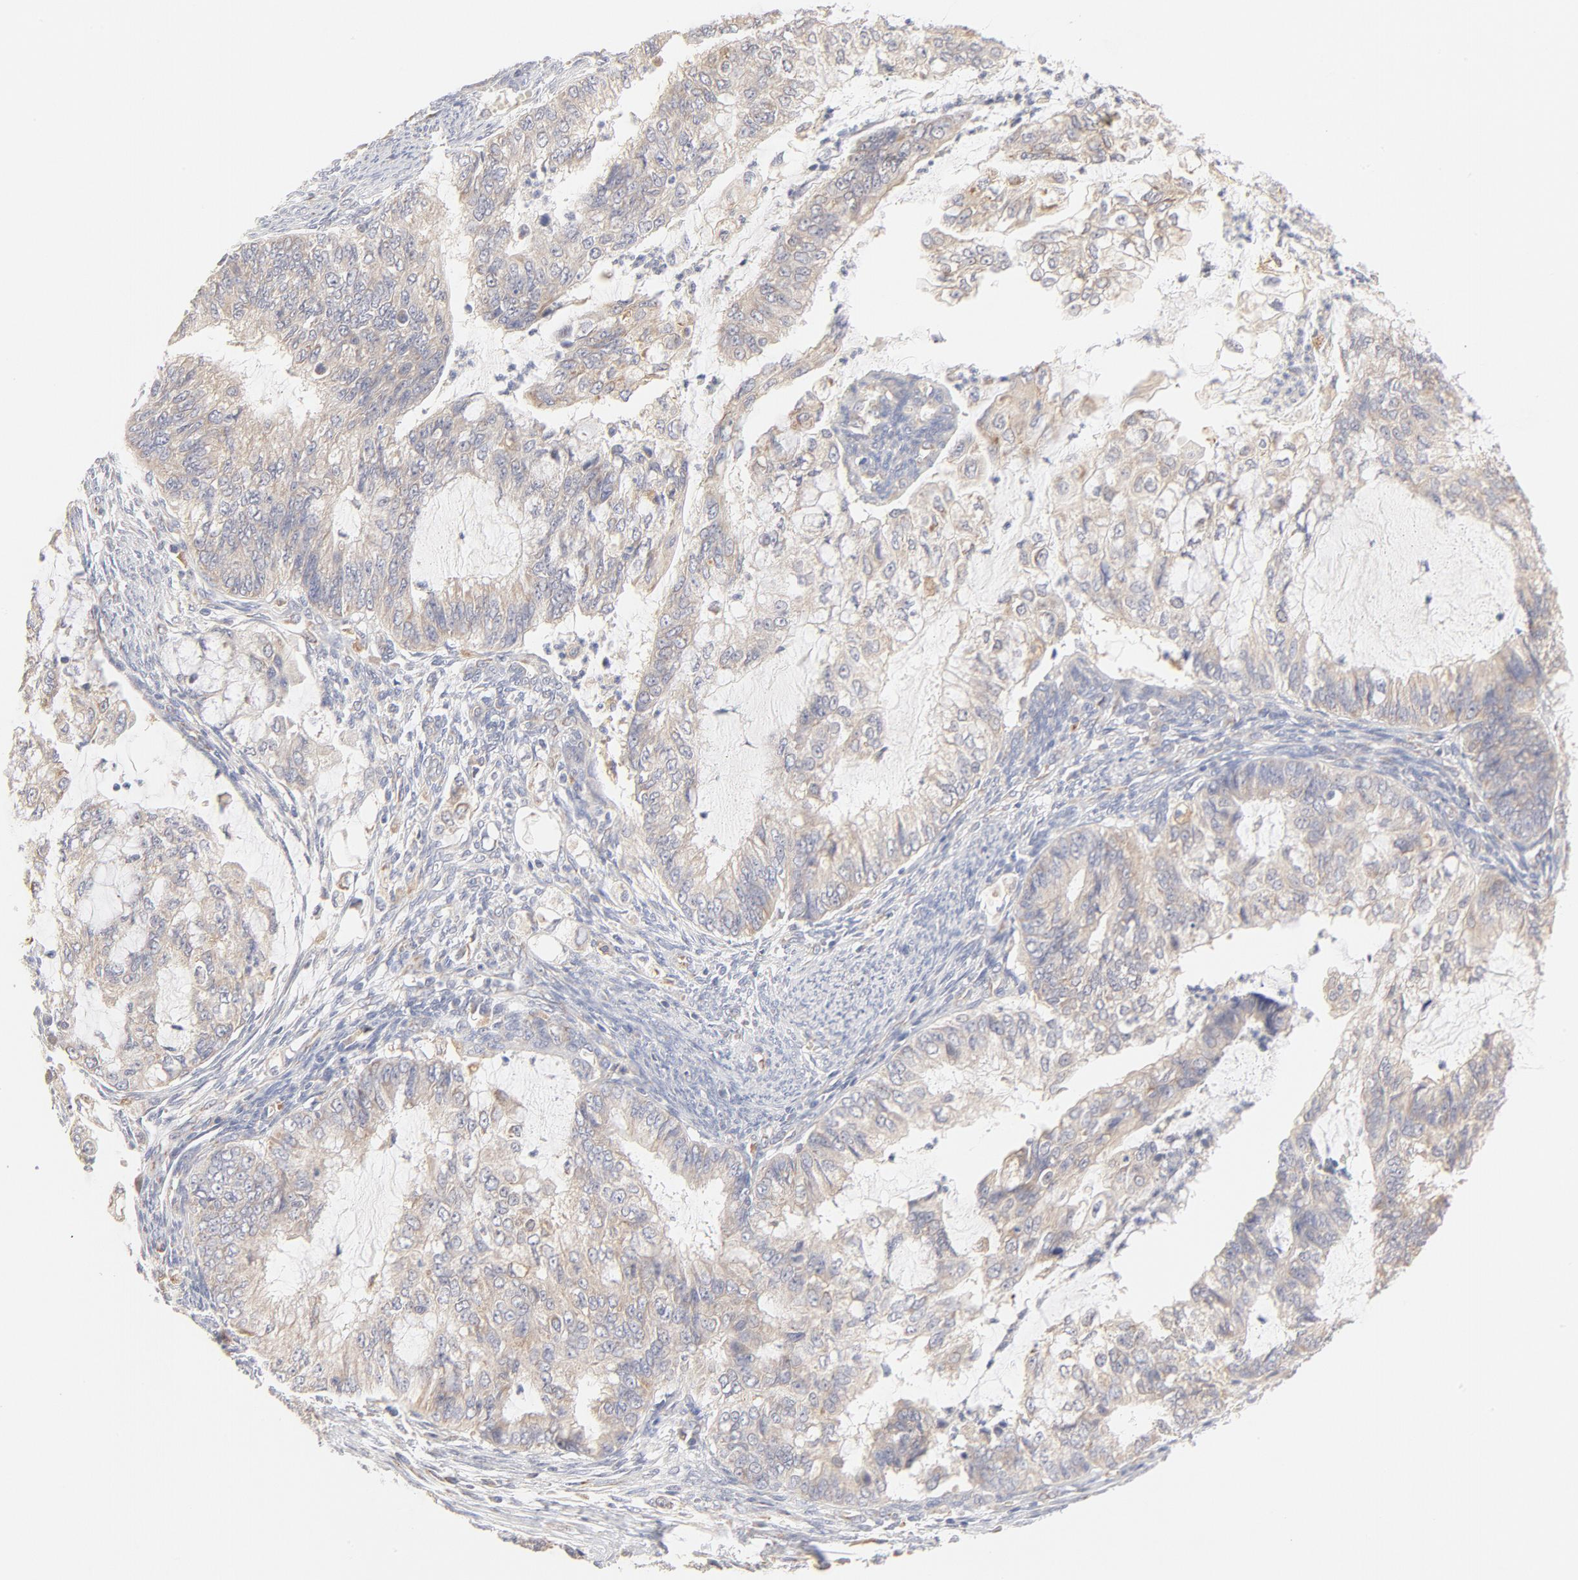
{"staining": {"intensity": "weak", "quantity": ">75%", "location": "cytoplasmic/membranous"}, "tissue": "endometrial cancer", "cell_type": "Tumor cells", "image_type": "cancer", "snomed": [{"axis": "morphology", "description": "Adenocarcinoma, NOS"}, {"axis": "topography", "description": "Endometrium"}], "caption": "Adenocarcinoma (endometrial) stained with a protein marker reveals weak staining in tumor cells.", "gene": "MTERF2", "patient": {"sex": "female", "age": 75}}